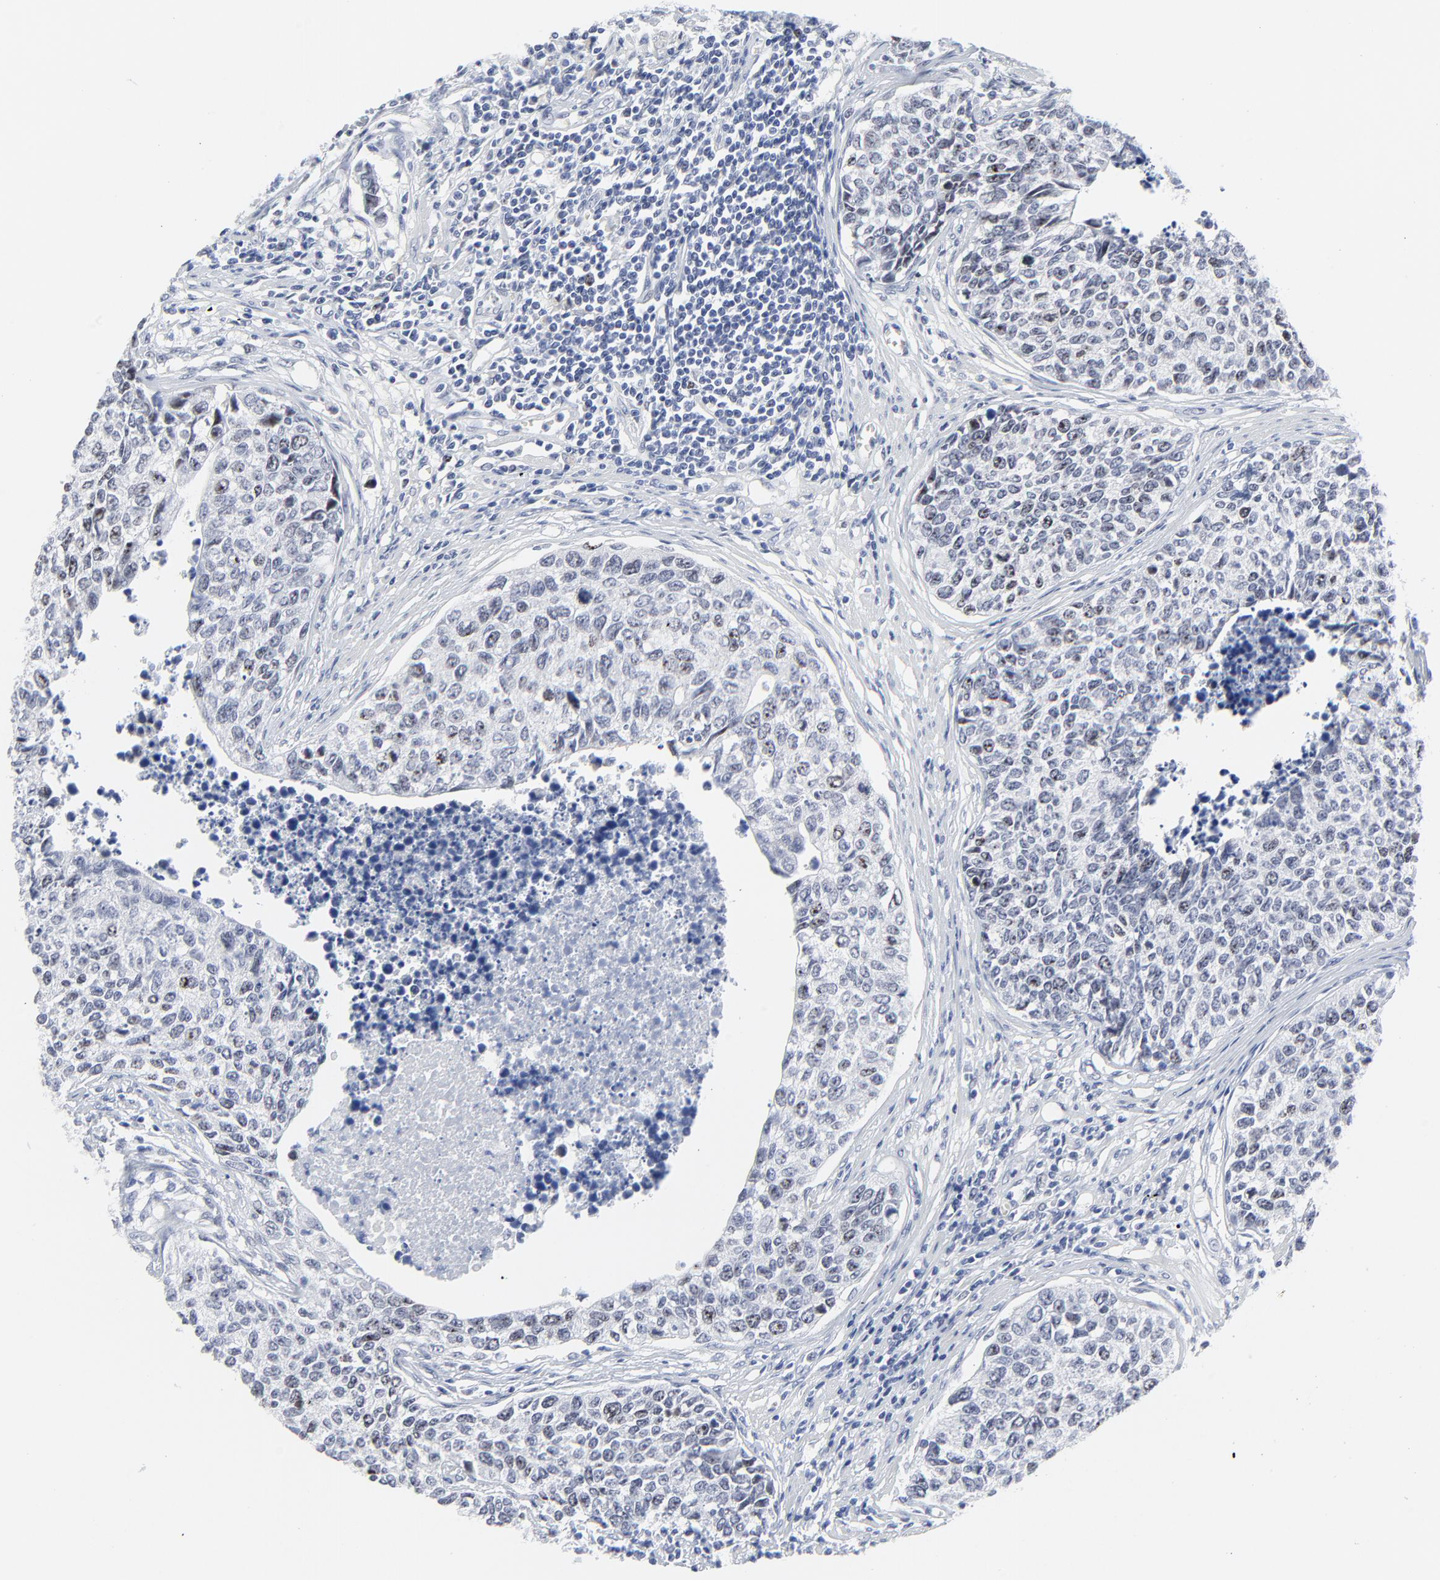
{"staining": {"intensity": "weak", "quantity": "<25%", "location": "nuclear"}, "tissue": "urothelial cancer", "cell_type": "Tumor cells", "image_type": "cancer", "snomed": [{"axis": "morphology", "description": "Urothelial carcinoma, High grade"}, {"axis": "topography", "description": "Urinary bladder"}], "caption": "Human urothelial carcinoma (high-grade) stained for a protein using IHC exhibits no expression in tumor cells.", "gene": "ZNF589", "patient": {"sex": "male", "age": 81}}